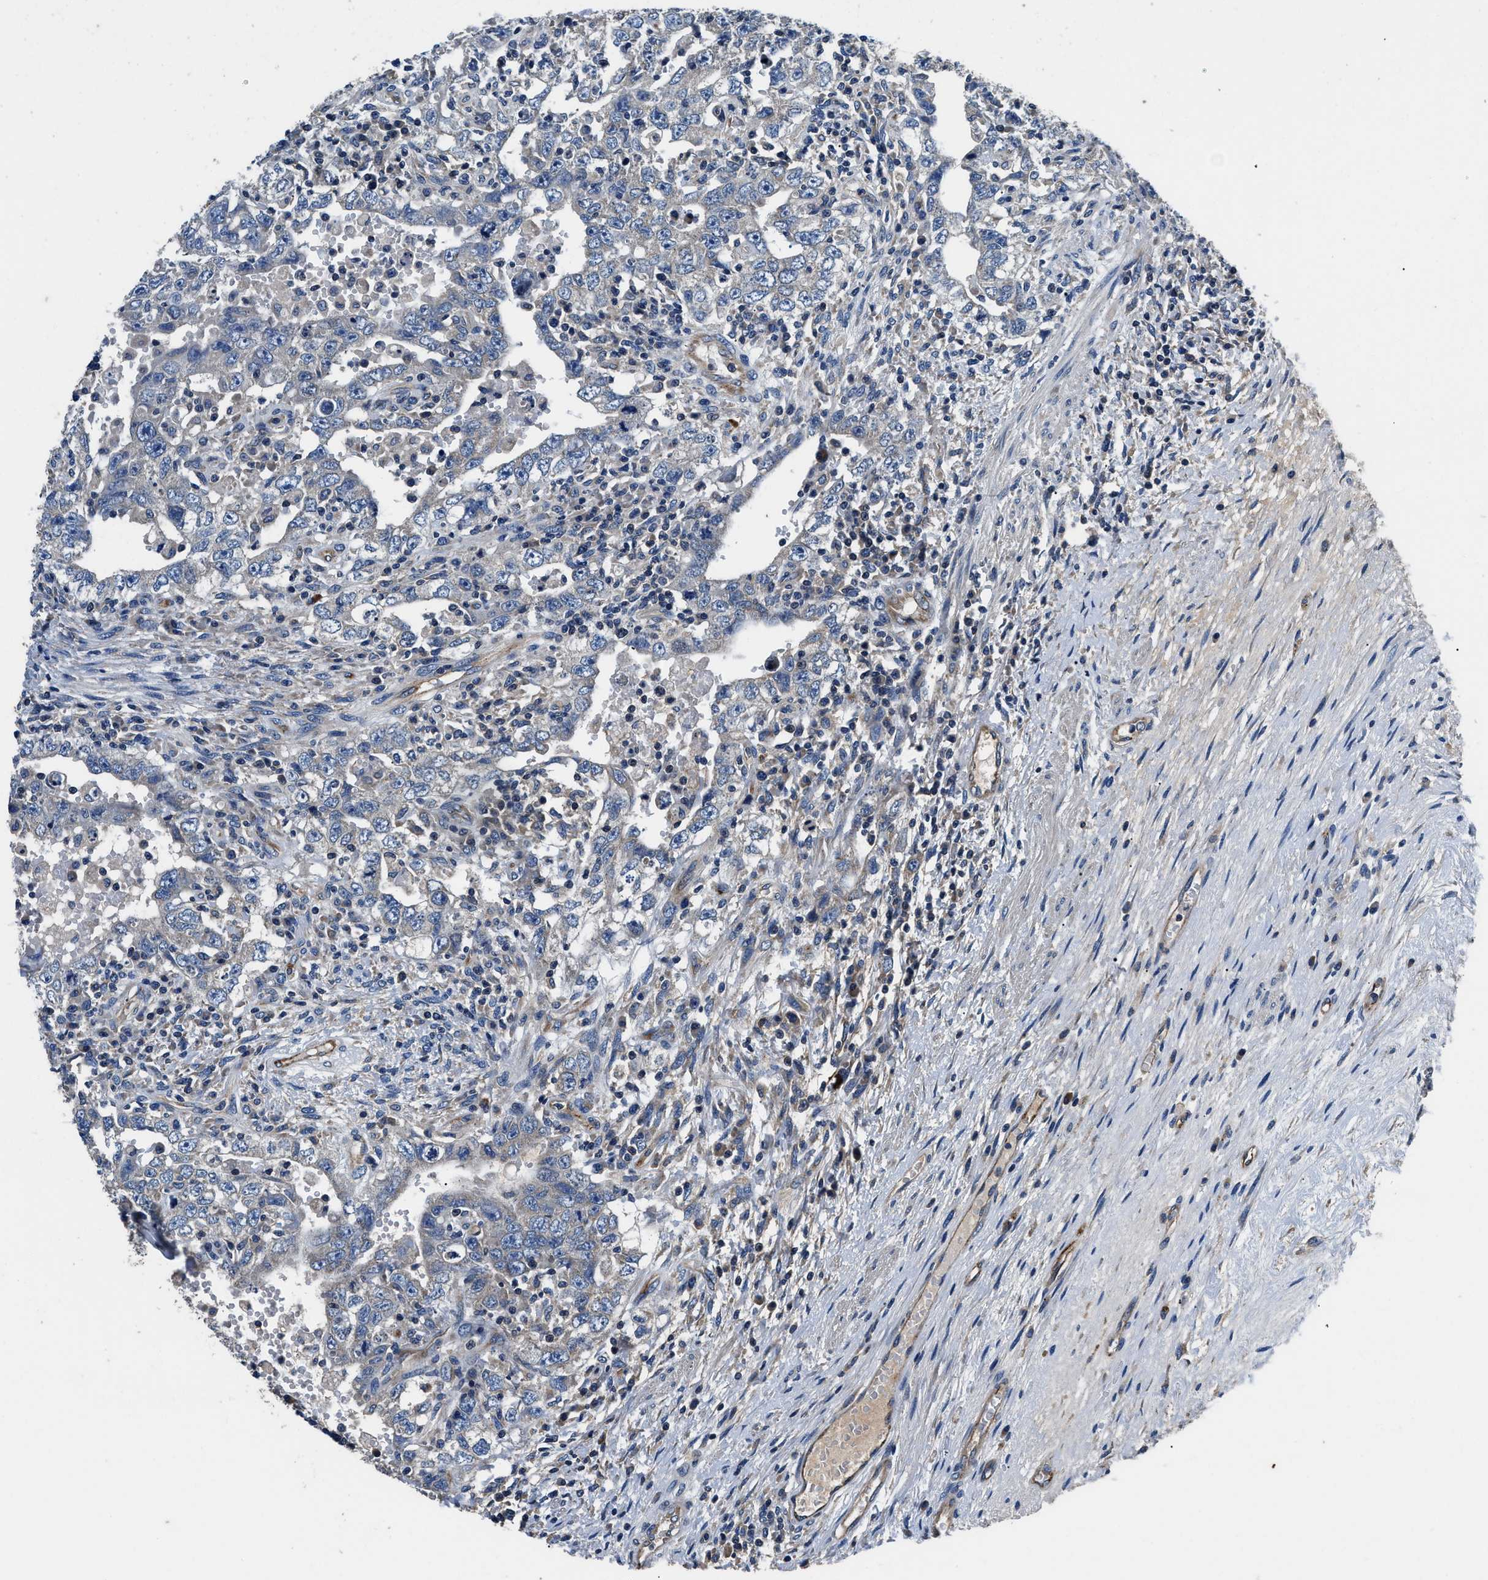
{"staining": {"intensity": "negative", "quantity": "none", "location": "none"}, "tissue": "testis cancer", "cell_type": "Tumor cells", "image_type": "cancer", "snomed": [{"axis": "morphology", "description": "Carcinoma, Embryonal, NOS"}, {"axis": "topography", "description": "Testis"}], "caption": "High power microscopy photomicrograph of an IHC photomicrograph of embryonal carcinoma (testis), revealing no significant positivity in tumor cells.", "gene": "DHRS7B", "patient": {"sex": "male", "age": 26}}